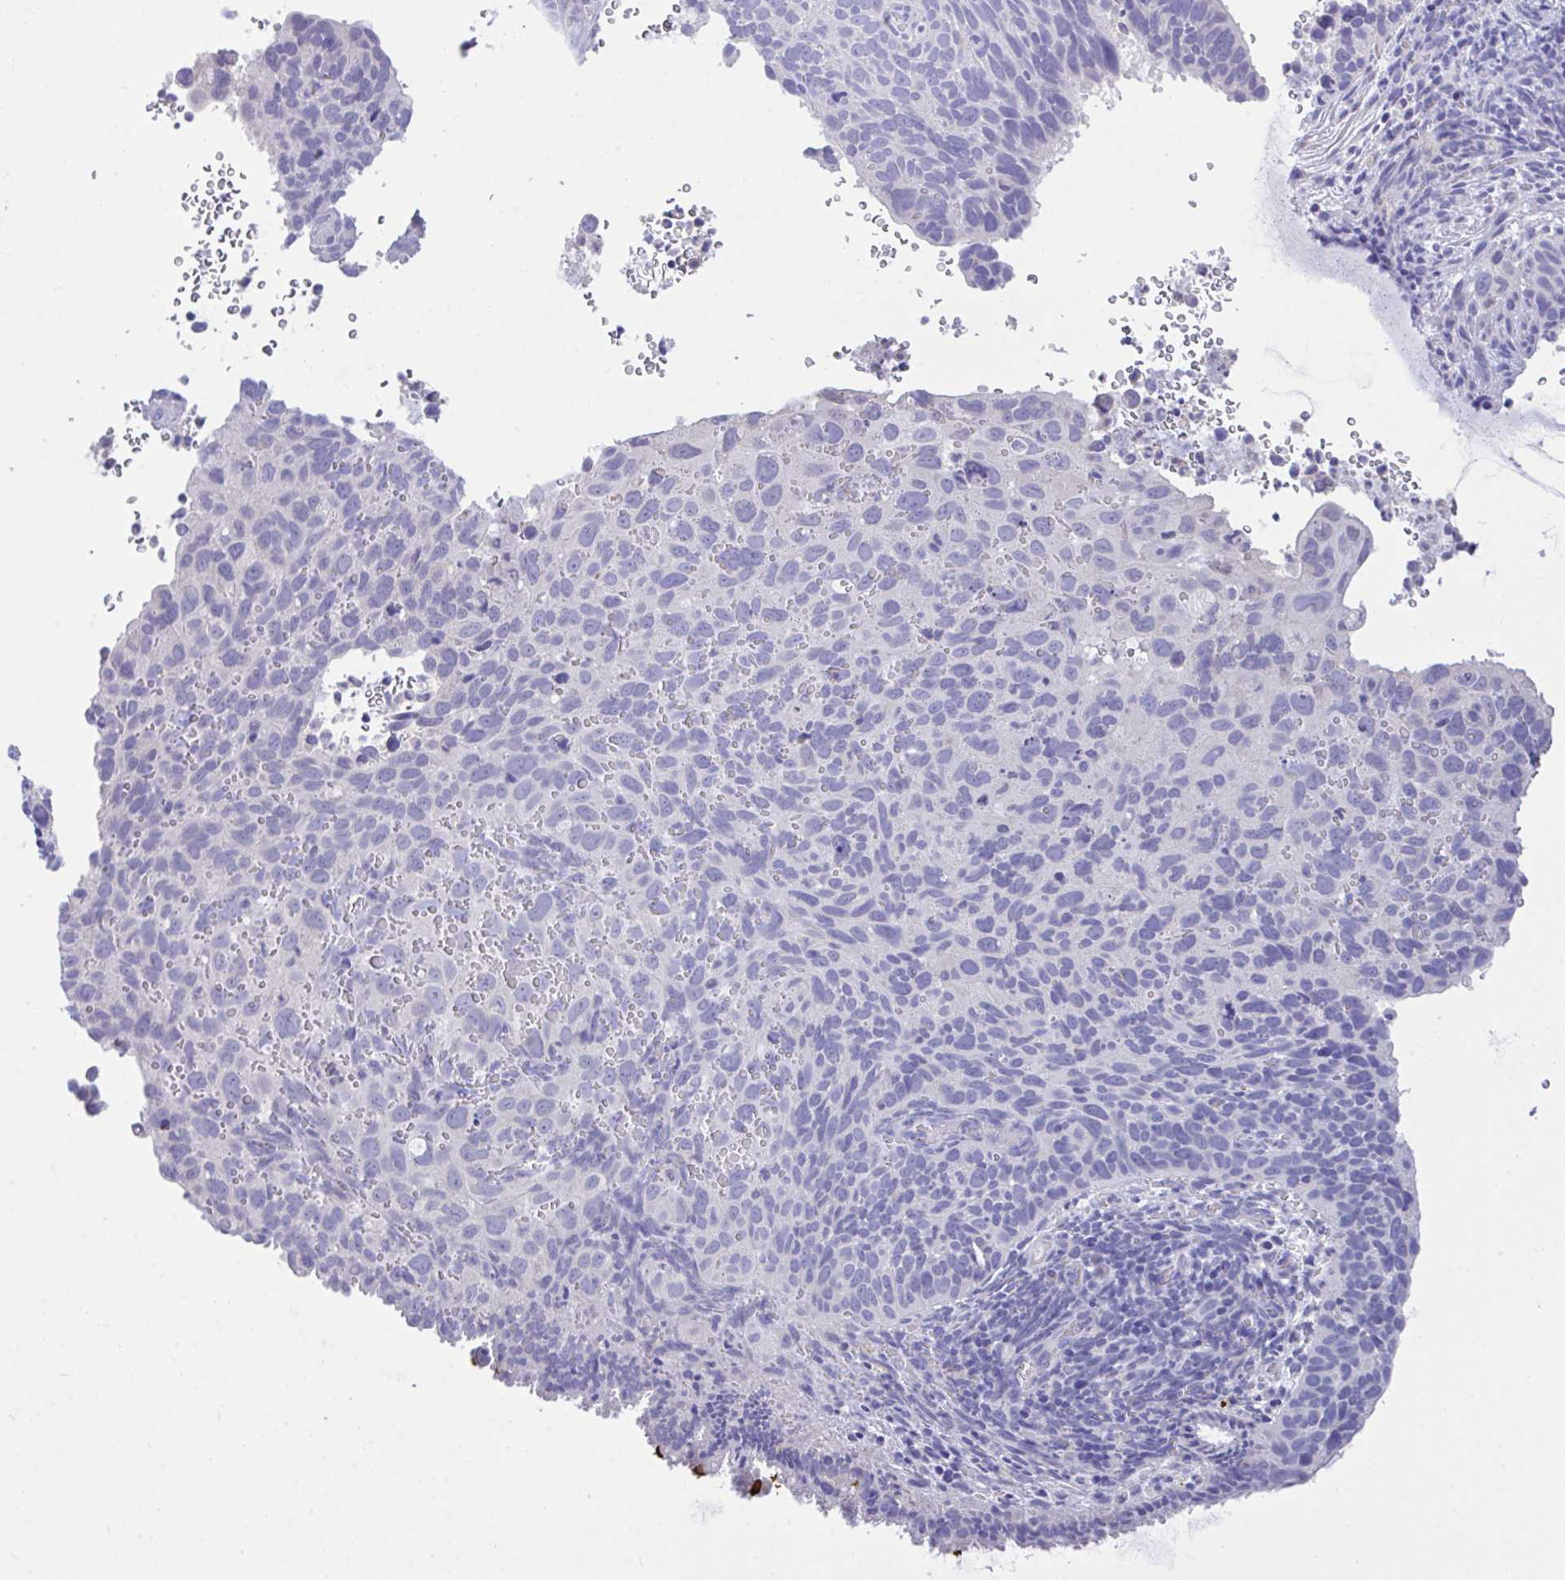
{"staining": {"intensity": "negative", "quantity": "none", "location": "none"}, "tissue": "cervical cancer", "cell_type": "Tumor cells", "image_type": "cancer", "snomed": [{"axis": "morphology", "description": "Squamous cell carcinoma, NOS"}, {"axis": "topography", "description": "Cervix"}], "caption": "This is a micrograph of IHC staining of squamous cell carcinoma (cervical), which shows no positivity in tumor cells.", "gene": "PLEKHH1", "patient": {"sex": "female", "age": 51}}